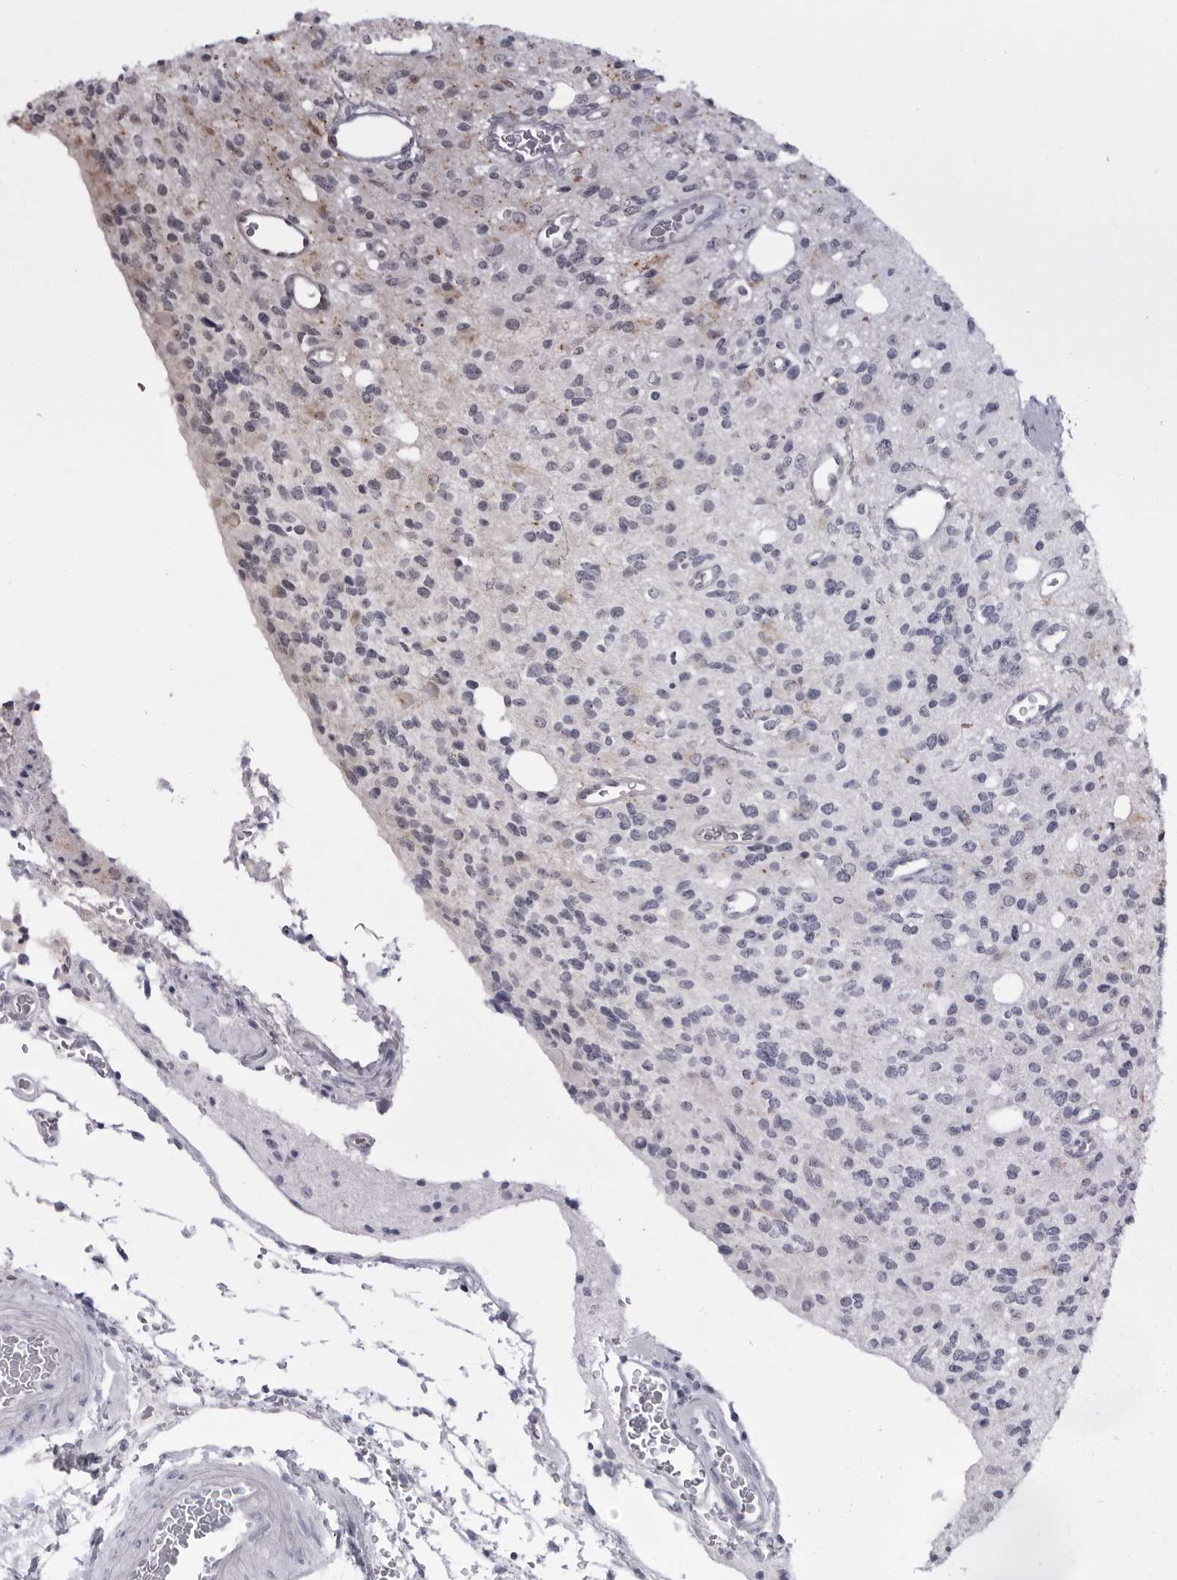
{"staining": {"intensity": "weak", "quantity": "25%-75%", "location": "nuclear"}, "tissue": "glioma", "cell_type": "Tumor cells", "image_type": "cancer", "snomed": [{"axis": "morphology", "description": "Glioma, malignant, High grade"}, {"axis": "topography", "description": "Brain"}], "caption": "Human glioma stained with a brown dye displays weak nuclear positive positivity in approximately 25%-75% of tumor cells.", "gene": "MAPK12", "patient": {"sex": "male", "age": 34}}